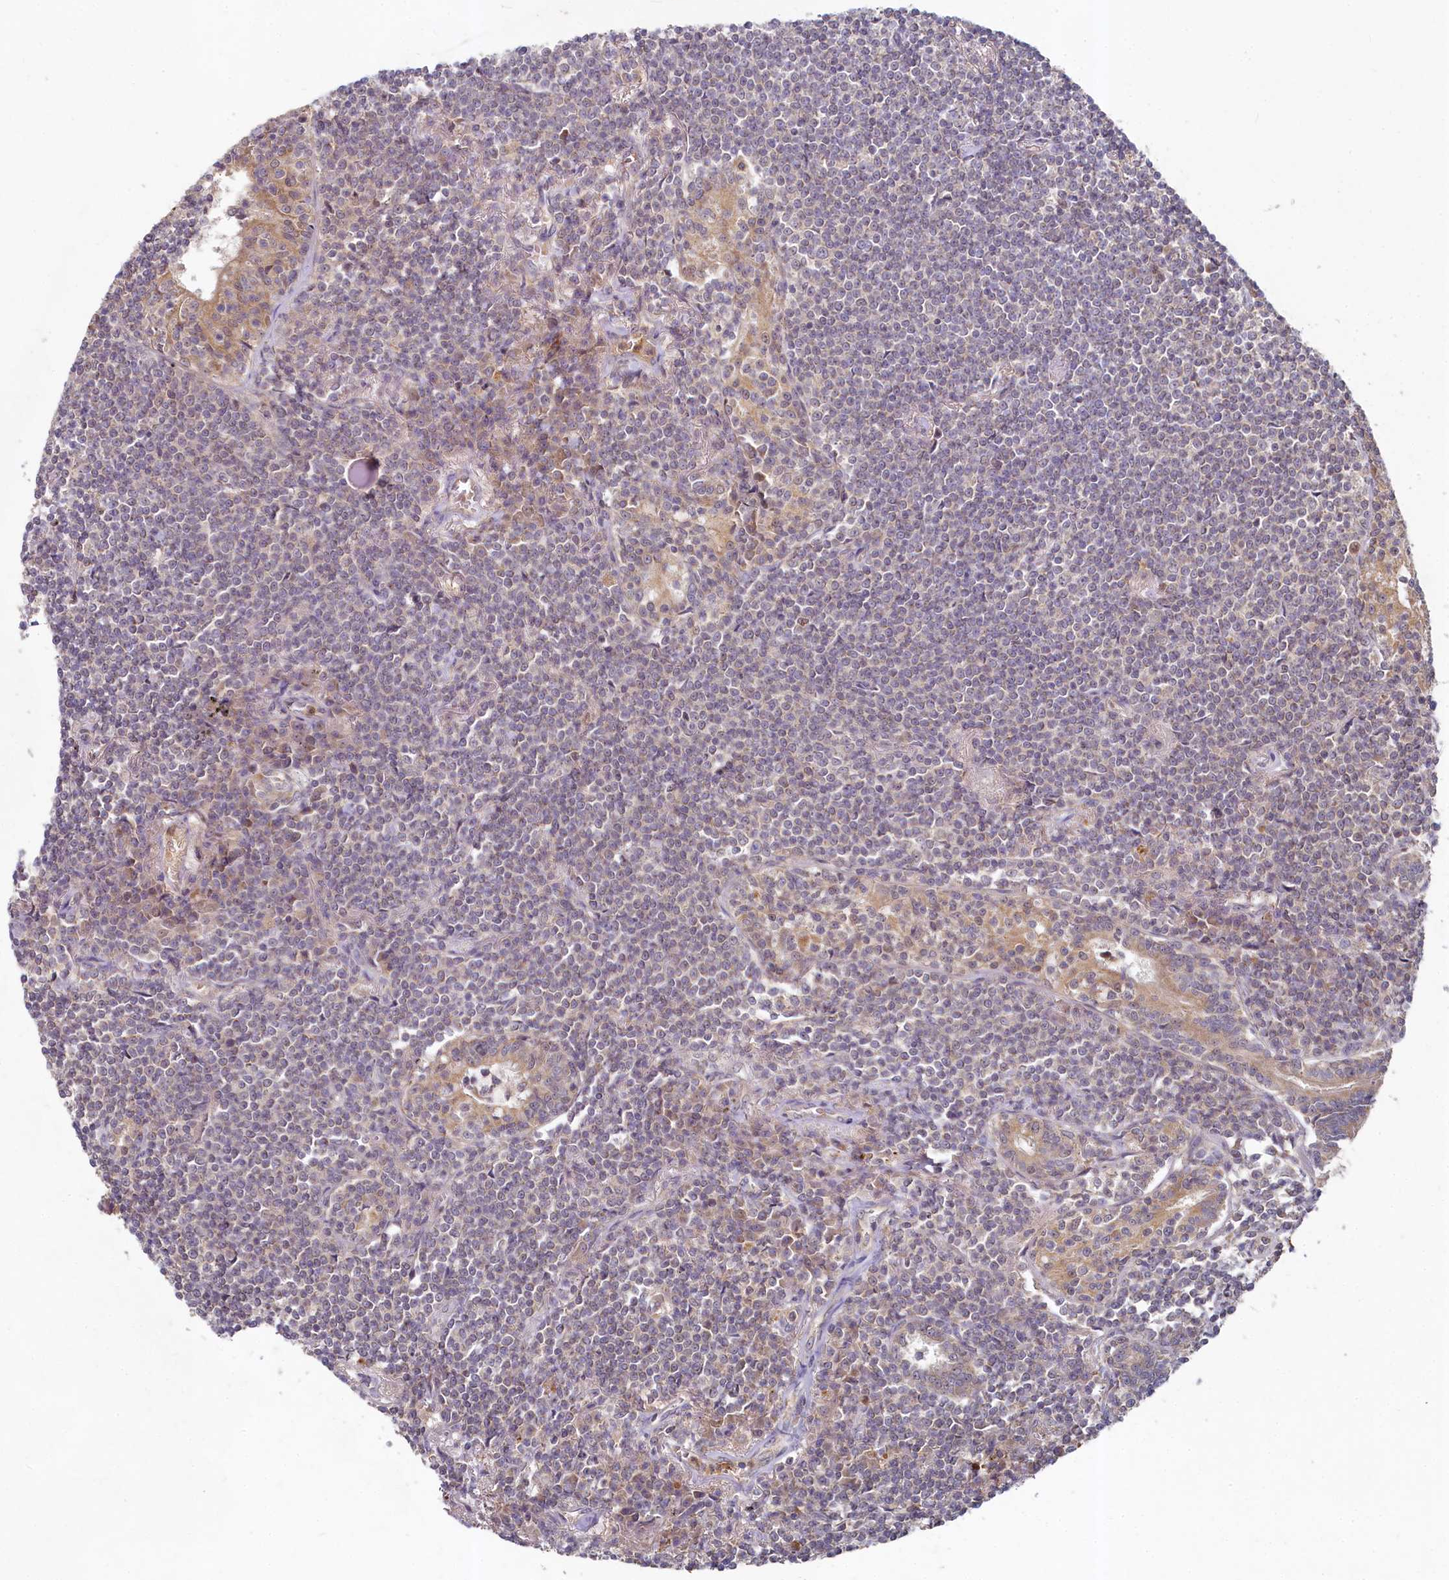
{"staining": {"intensity": "negative", "quantity": "none", "location": "none"}, "tissue": "lymphoma", "cell_type": "Tumor cells", "image_type": "cancer", "snomed": [{"axis": "morphology", "description": "Malignant lymphoma, non-Hodgkin's type, Low grade"}, {"axis": "topography", "description": "Lung"}], "caption": "Low-grade malignant lymphoma, non-Hodgkin's type was stained to show a protein in brown. There is no significant positivity in tumor cells.", "gene": "HERC3", "patient": {"sex": "female", "age": 71}}